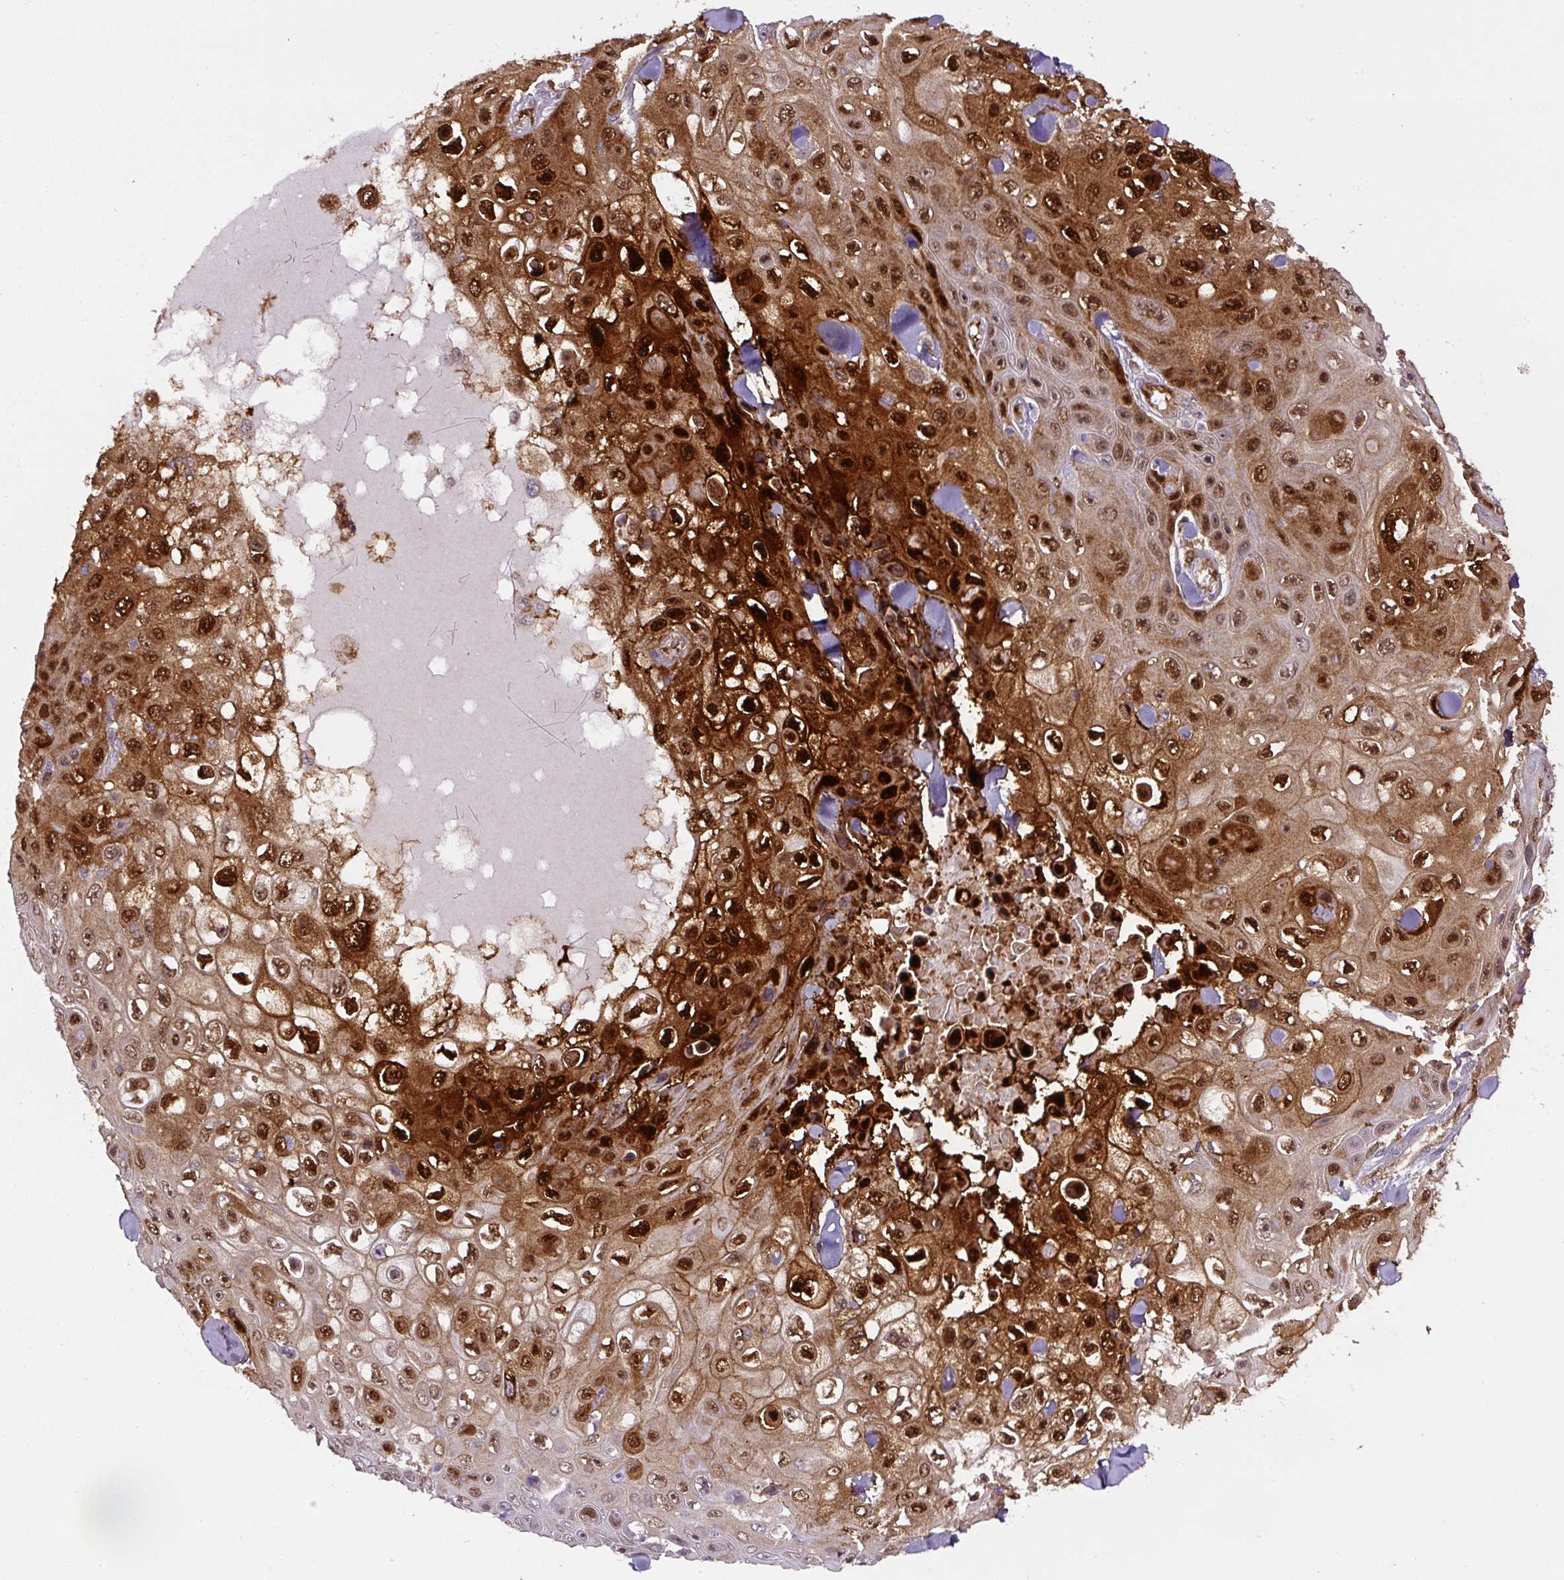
{"staining": {"intensity": "strong", "quantity": ">75%", "location": "cytoplasmic/membranous,nuclear"}, "tissue": "skin cancer", "cell_type": "Tumor cells", "image_type": "cancer", "snomed": [{"axis": "morphology", "description": "Squamous cell carcinoma, NOS"}, {"axis": "topography", "description": "Skin"}], "caption": "Squamous cell carcinoma (skin) stained with immunohistochemistry exhibits strong cytoplasmic/membranous and nuclear staining in about >75% of tumor cells.", "gene": "ANXA1", "patient": {"sex": "male", "age": 82}}